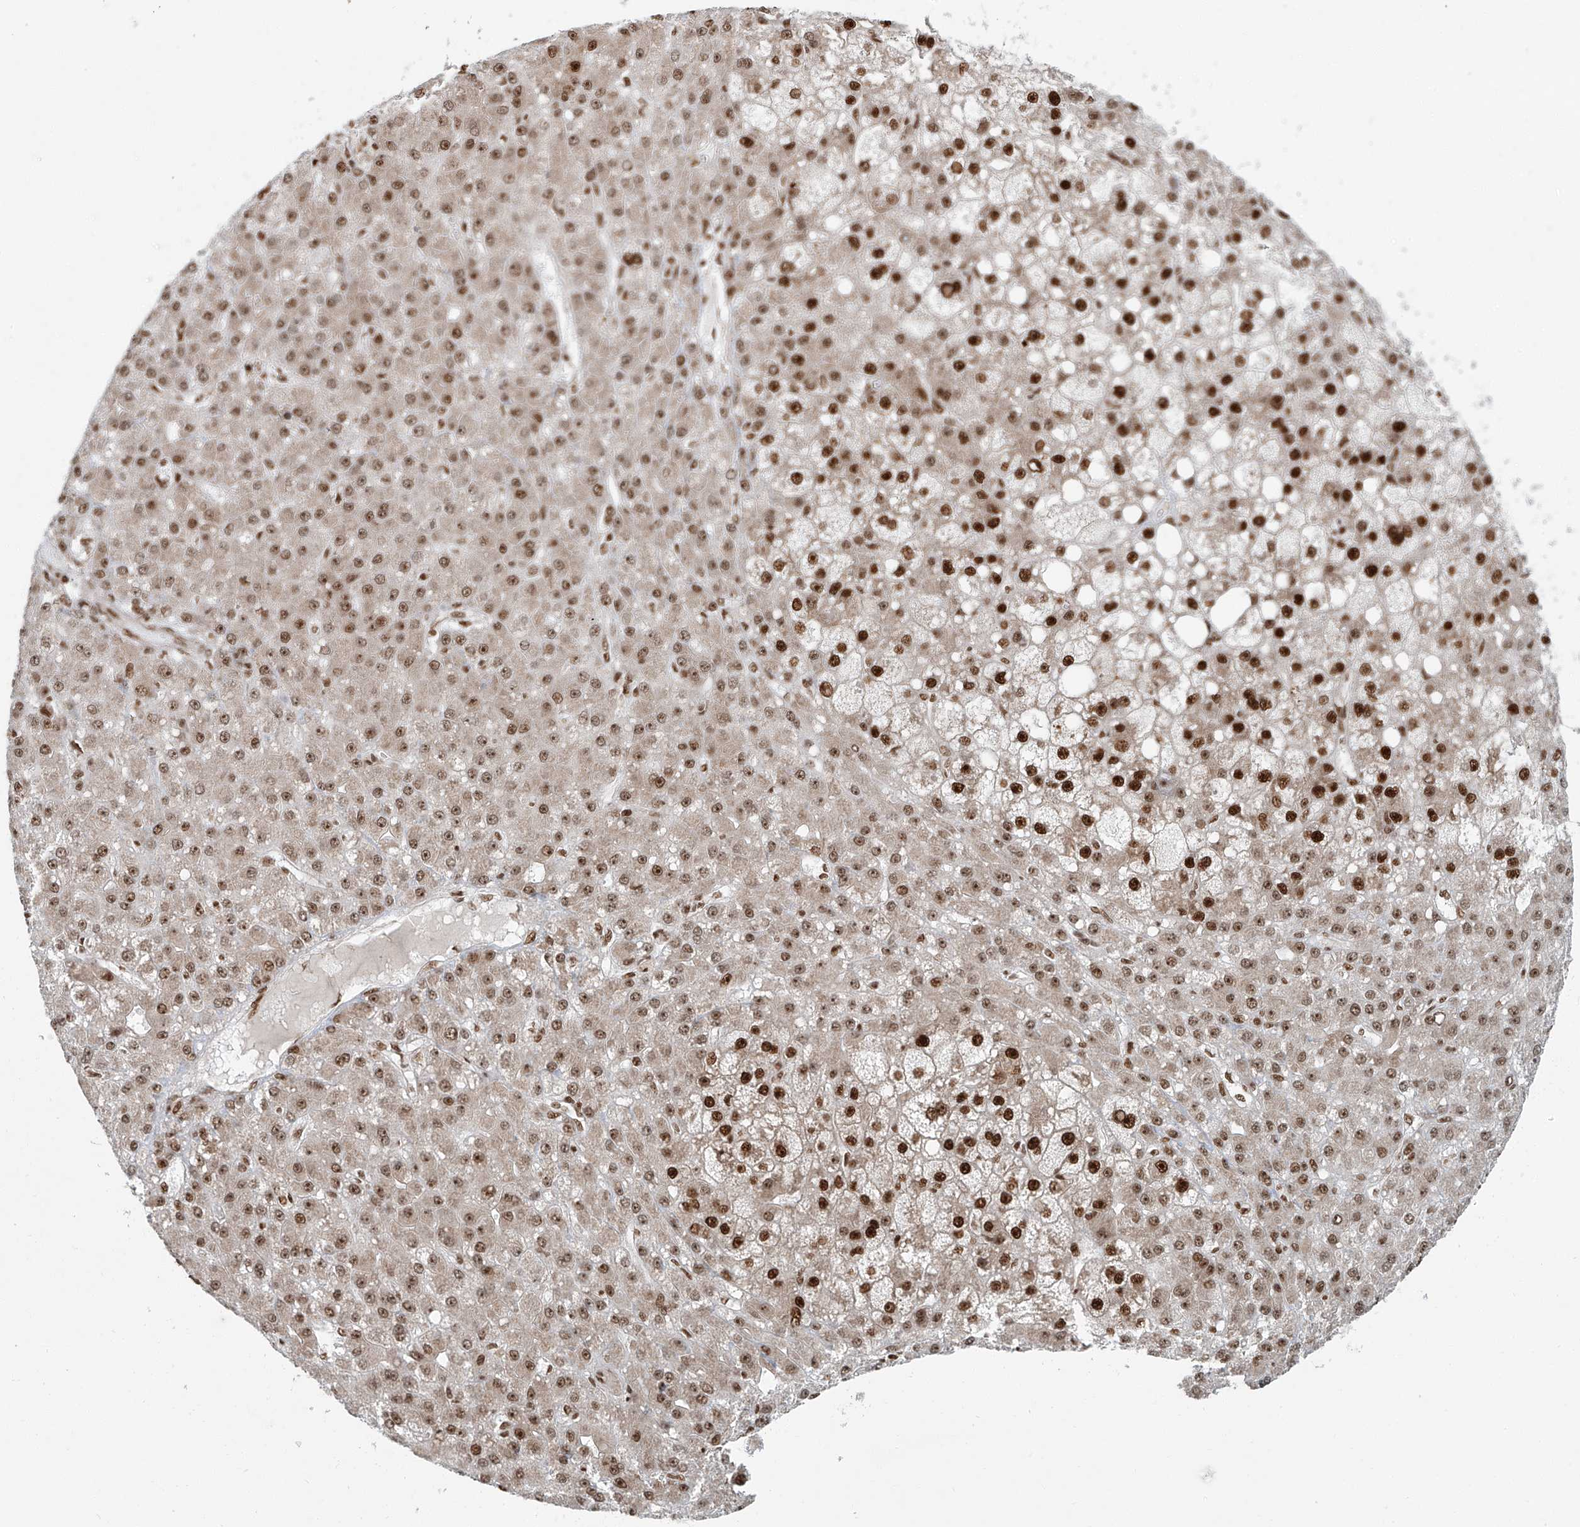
{"staining": {"intensity": "strong", "quantity": ">75%", "location": "nuclear"}, "tissue": "liver cancer", "cell_type": "Tumor cells", "image_type": "cancer", "snomed": [{"axis": "morphology", "description": "Carcinoma, Hepatocellular, NOS"}, {"axis": "topography", "description": "Liver"}], "caption": "Immunohistochemistry (IHC) of hepatocellular carcinoma (liver) shows high levels of strong nuclear expression in about >75% of tumor cells.", "gene": "FAM193B", "patient": {"sex": "male", "age": 67}}